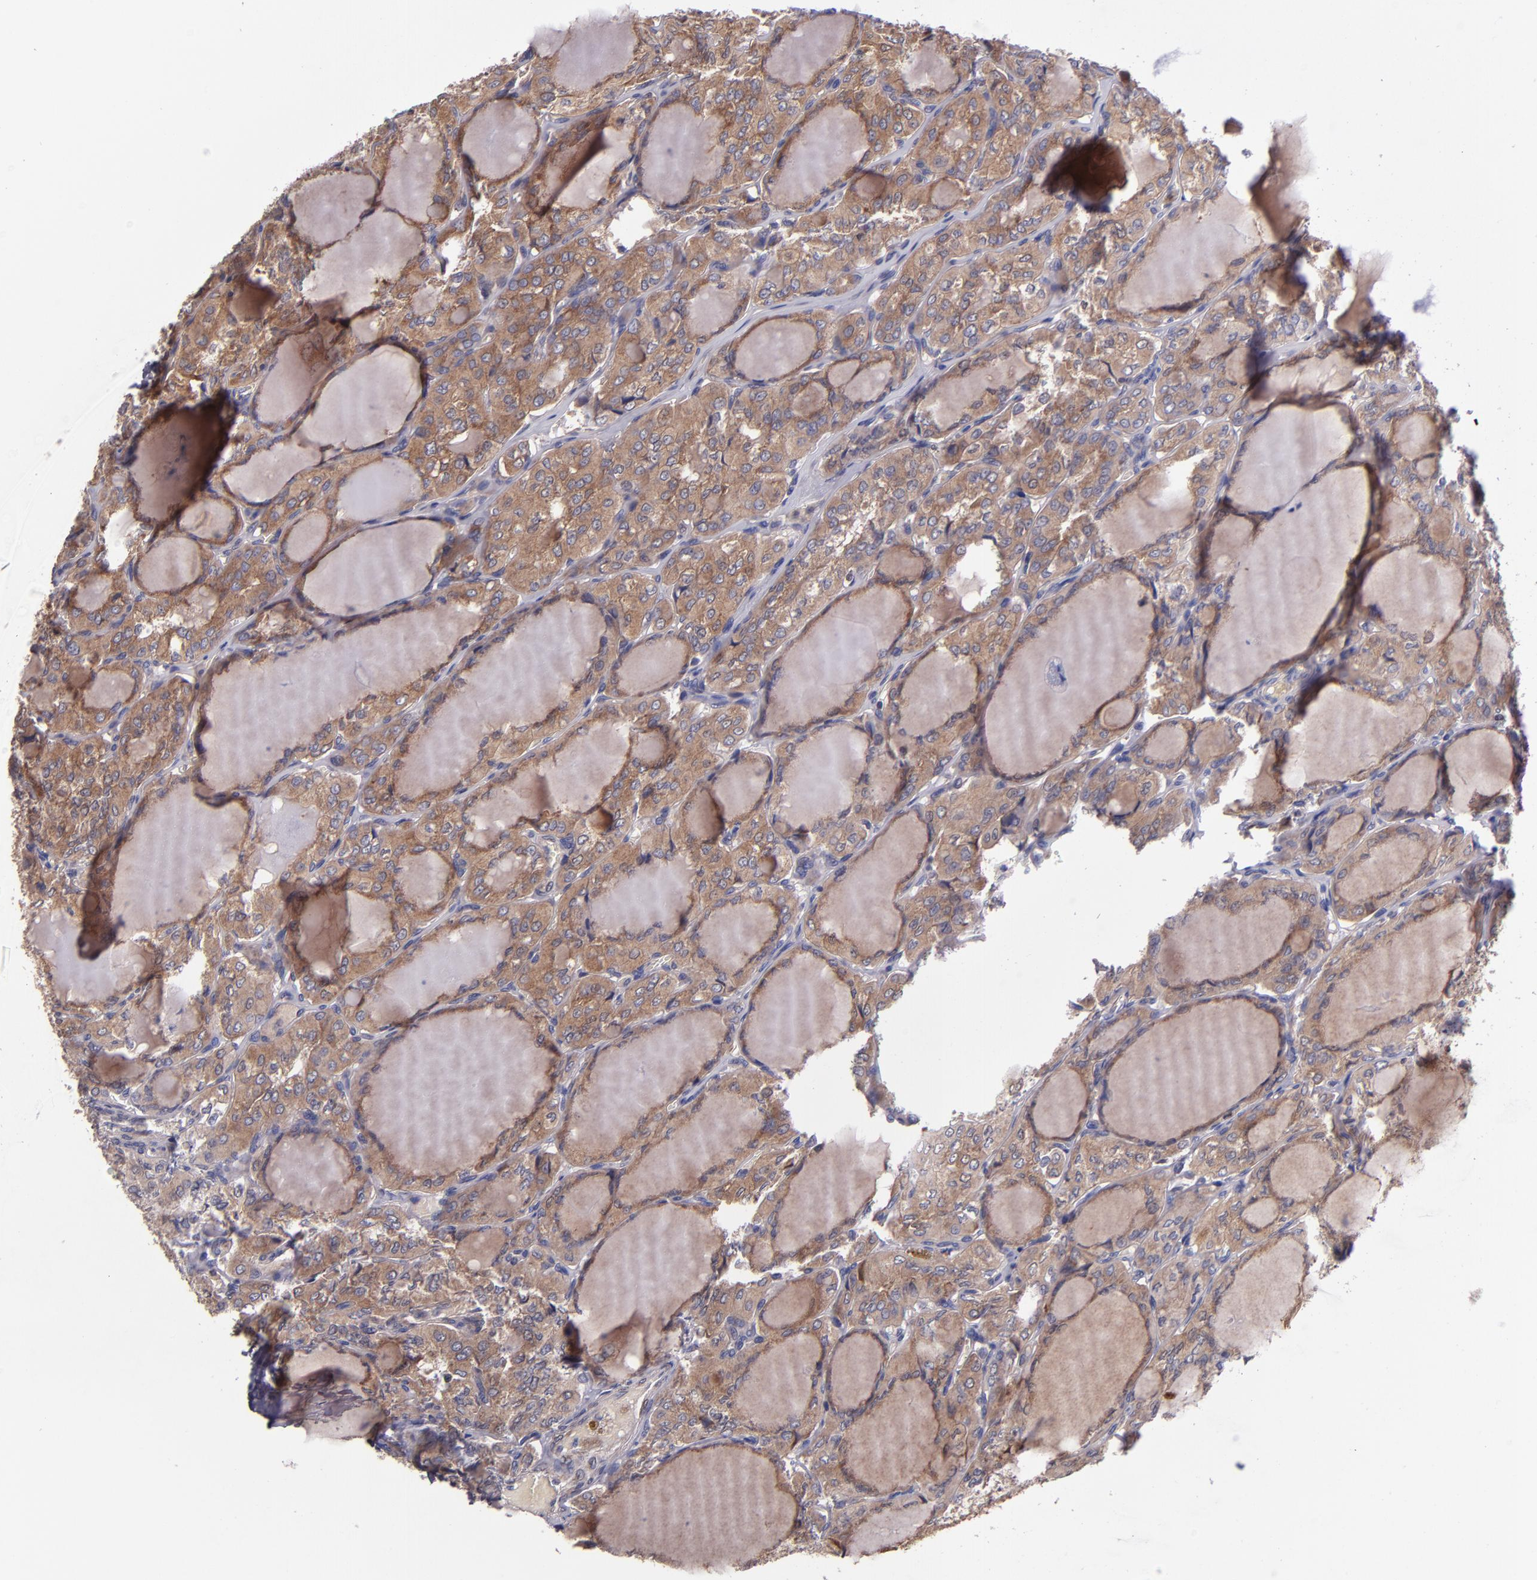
{"staining": {"intensity": "moderate", "quantity": ">75%", "location": "cytoplasmic/membranous"}, "tissue": "thyroid cancer", "cell_type": "Tumor cells", "image_type": "cancer", "snomed": [{"axis": "morphology", "description": "Papillary adenocarcinoma, NOS"}, {"axis": "topography", "description": "Thyroid gland"}], "caption": "Tumor cells demonstrate medium levels of moderate cytoplasmic/membranous staining in about >75% of cells in papillary adenocarcinoma (thyroid). (IHC, brightfield microscopy, high magnification).", "gene": "EIF4ENIF1", "patient": {"sex": "male", "age": 20}}